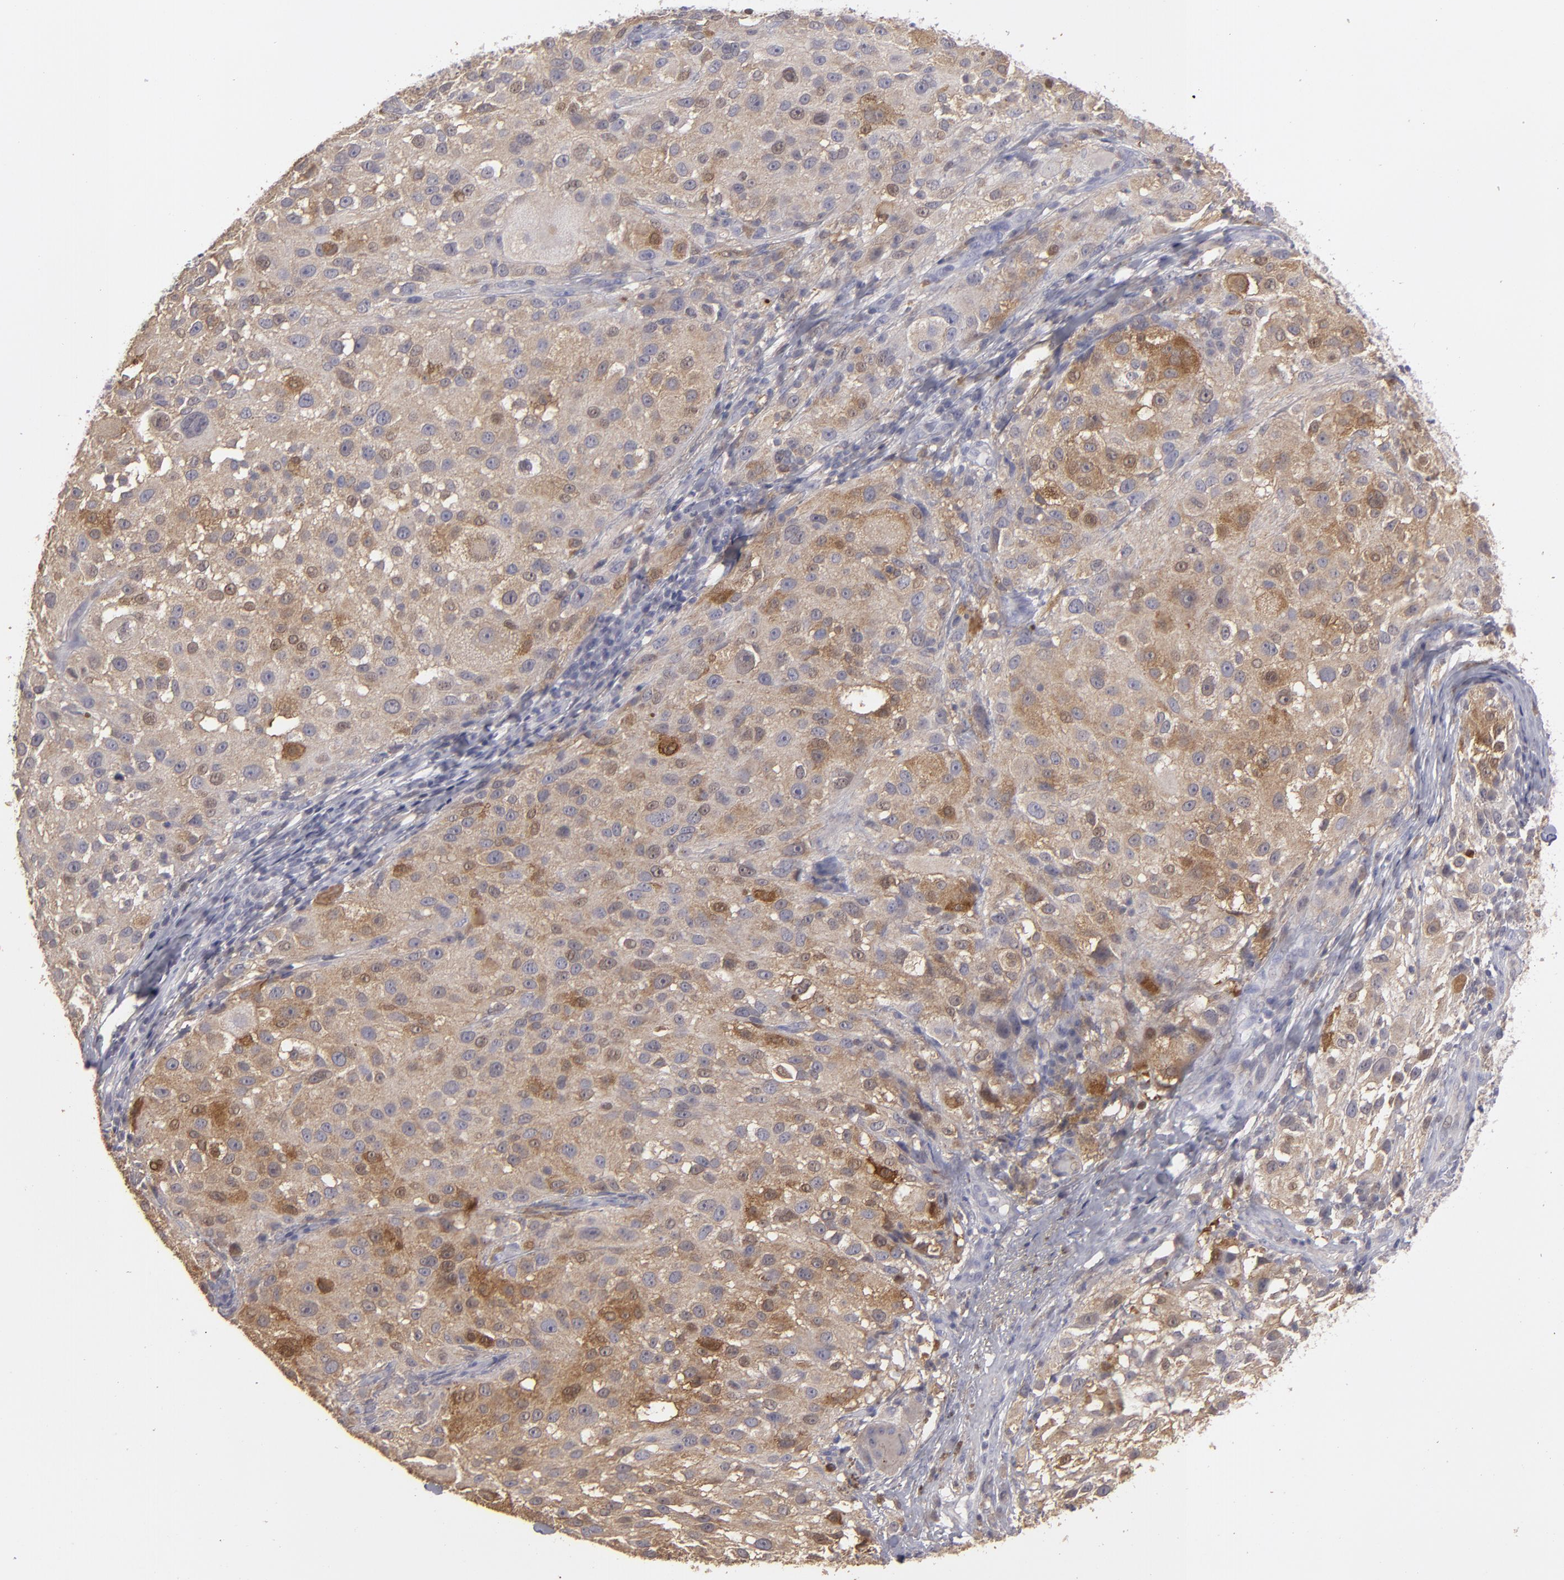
{"staining": {"intensity": "moderate", "quantity": ">75%", "location": "cytoplasmic/membranous"}, "tissue": "melanoma", "cell_type": "Tumor cells", "image_type": "cancer", "snomed": [{"axis": "morphology", "description": "Necrosis, NOS"}, {"axis": "morphology", "description": "Malignant melanoma, NOS"}, {"axis": "topography", "description": "Skin"}], "caption": "This image shows IHC staining of melanoma, with medium moderate cytoplasmic/membranous positivity in approximately >75% of tumor cells.", "gene": "SEMA3G", "patient": {"sex": "female", "age": 87}}